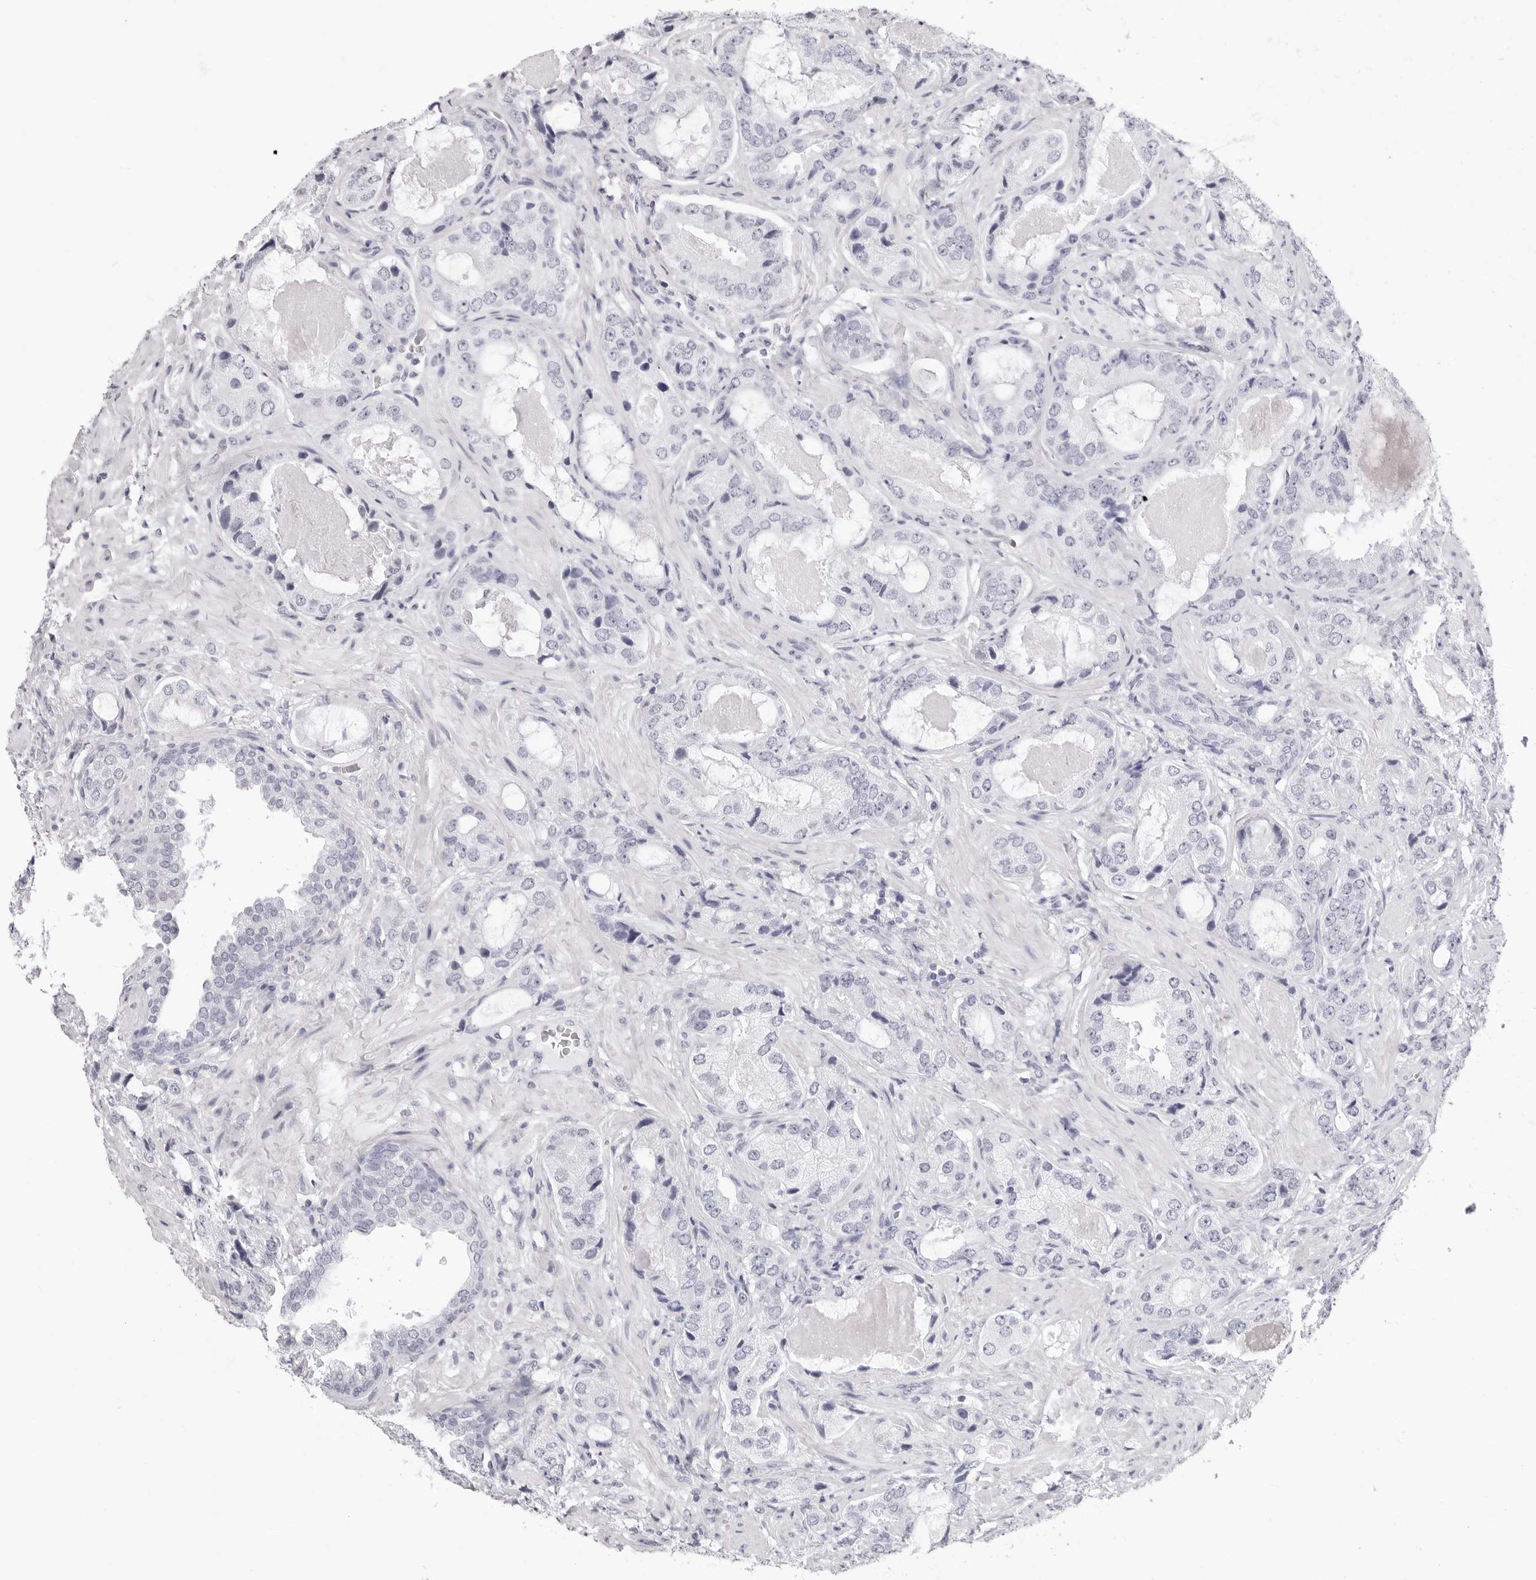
{"staining": {"intensity": "negative", "quantity": "none", "location": "none"}, "tissue": "prostate cancer", "cell_type": "Tumor cells", "image_type": "cancer", "snomed": [{"axis": "morphology", "description": "Normal tissue, NOS"}, {"axis": "morphology", "description": "Adenocarcinoma, High grade"}, {"axis": "topography", "description": "Prostate"}, {"axis": "topography", "description": "Peripheral nerve tissue"}], "caption": "This histopathology image is of prostate cancer stained with immunohistochemistry (IHC) to label a protein in brown with the nuclei are counter-stained blue. There is no positivity in tumor cells. Brightfield microscopy of immunohistochemistry (IHC) stained with DAB (3,3'-diaminobenzidine) (brown) and hematoxylin (blue), captured at high magnification.", "gene": "TSSK1B", "patient": {"sex": "male", "age": 59}}